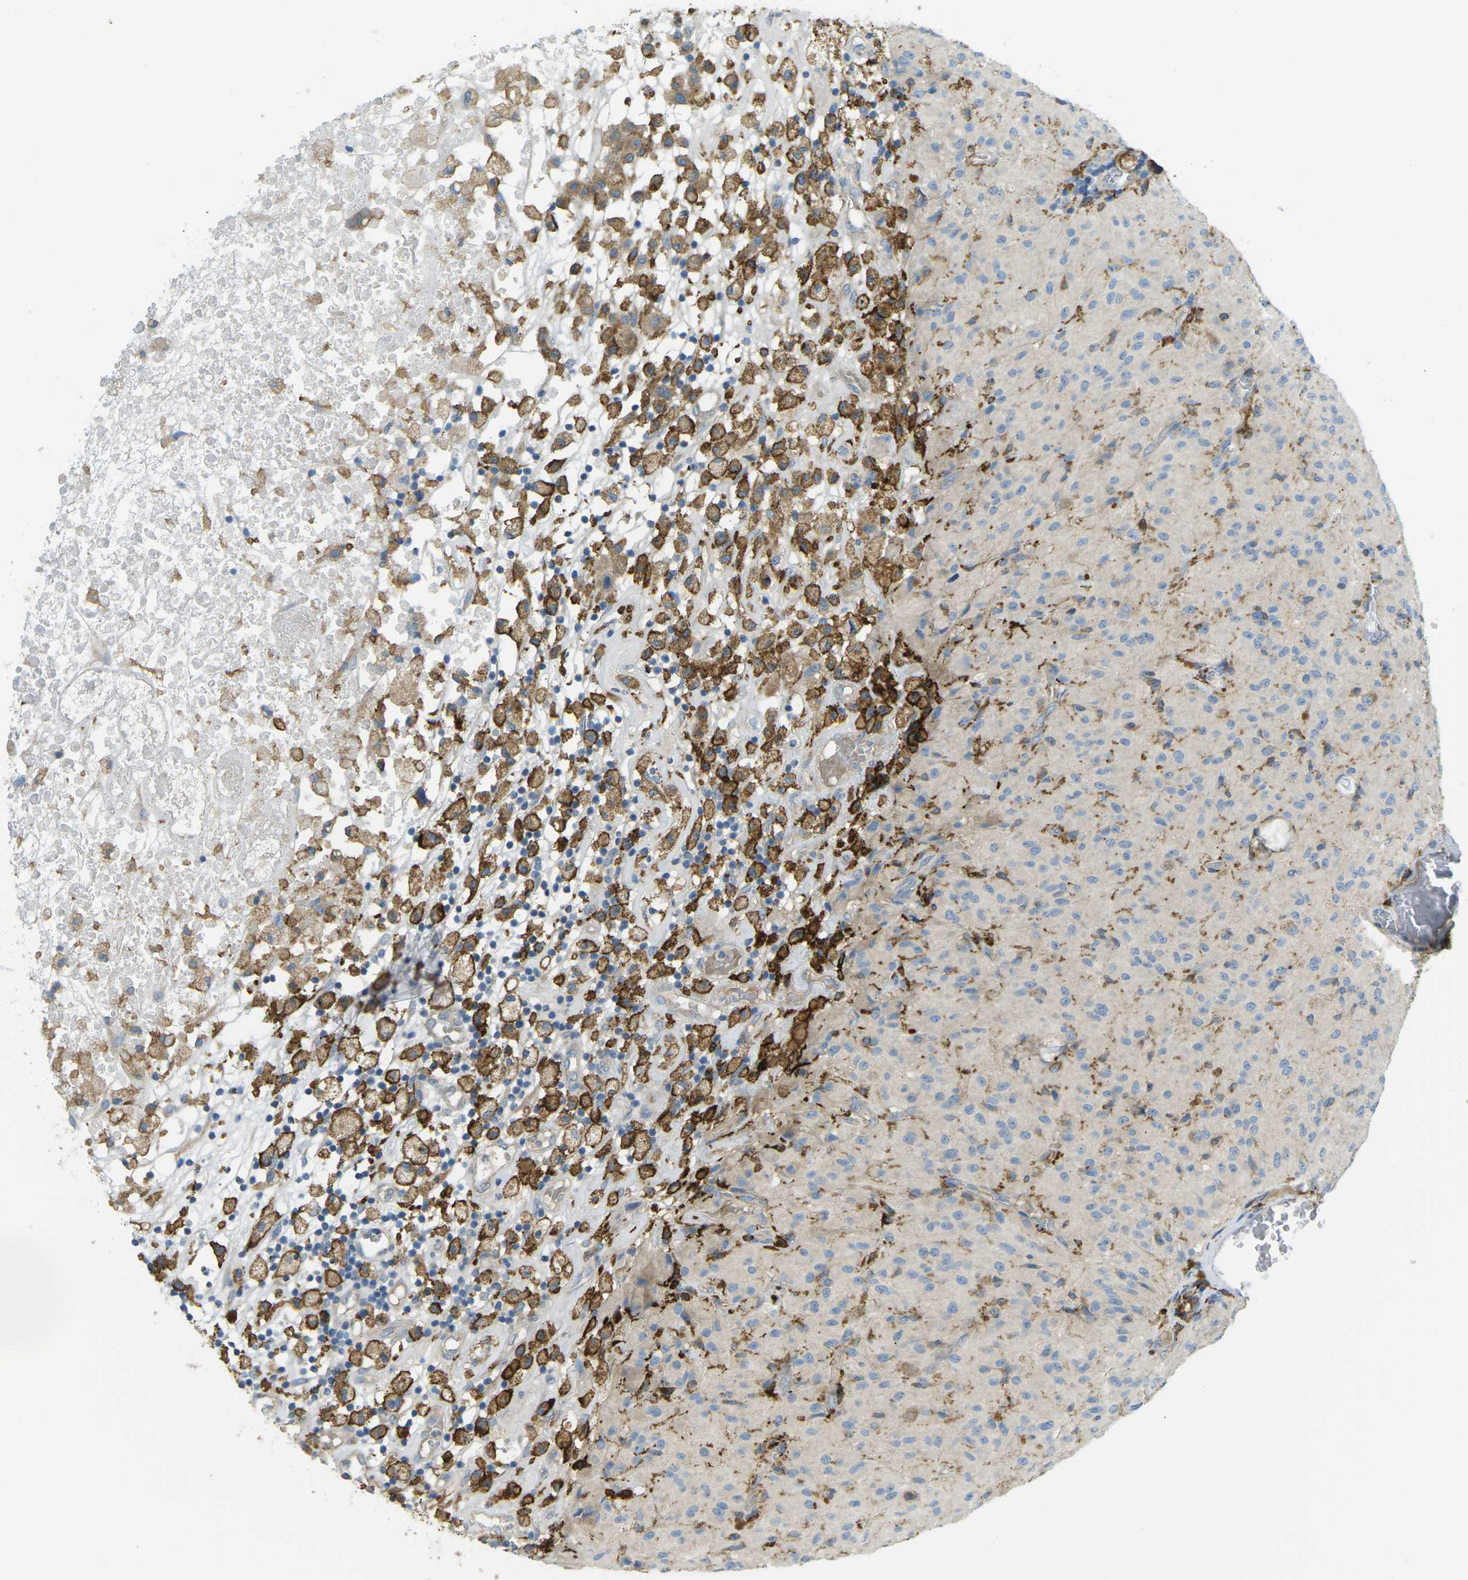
{"staining": {"intensity": "moderate", "quantity": "<25%", "location": "cytoplasmic/membranous"}, "tissue": "glioma", "cell_type": "Tumor cells", "image_type": "cancer", "snomed": [{"axis": "morphology", "description": "Glioma, malignant, High grade"}, {"axis": "topography", "description": "Brain"}], "caption": "IHC (DAB (3,3'-diaminobenzidine)) staining of malignant glioma (high-grade) displays moderate cytoplasmic/membranous protein staining in approximately <25% of tumor cells.", "gene": "MYLK4", "patient": {"sex": "female", "age": 59}}